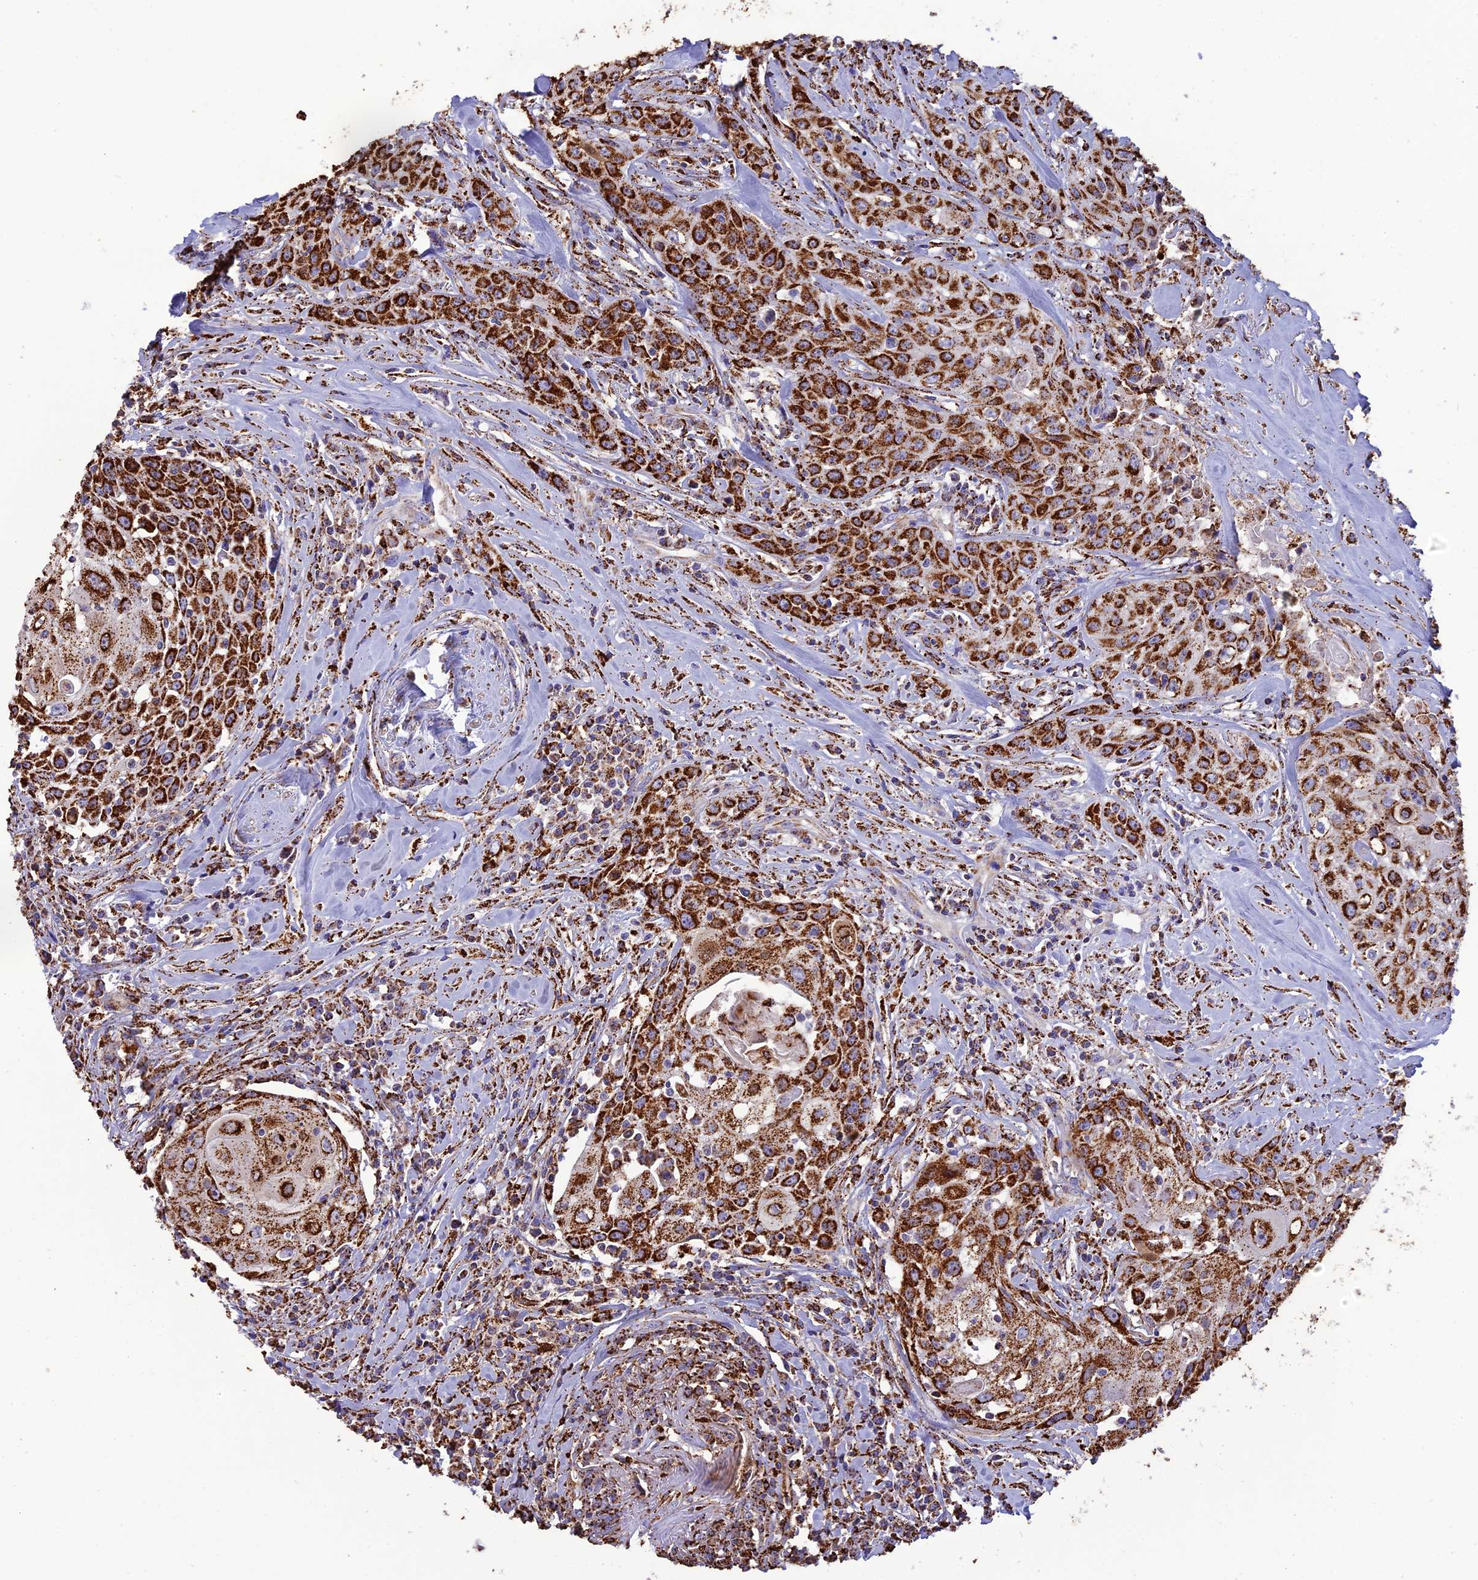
{"staining": {"intensity": "strong", "quantity": ">75%", "location": "cytoplasmic/membranous"}, "tissue": "head and neck cancer", "cell_type": "Tumor cells", "image_type": "cancer", "snomed": [{"axis": "morphology", "description": "Squamous cell carcinoma, NOS"}, {"axis": "topography", "description": "Oral tissue"}, {"axis": "topography", "description": "Head-Neck"}], "caption": "Head and neck squamous cell carcinoma tissue exhibits strong cytoplasmic/membranous positivity in approximately >75% of tumor cells, visualized by immunohistochemistry. (DAB IHC, brown staining for protein, blue staining for nuclei).", "gene": "KCNG1", "patient": {"sex": "female", "age": 82}}